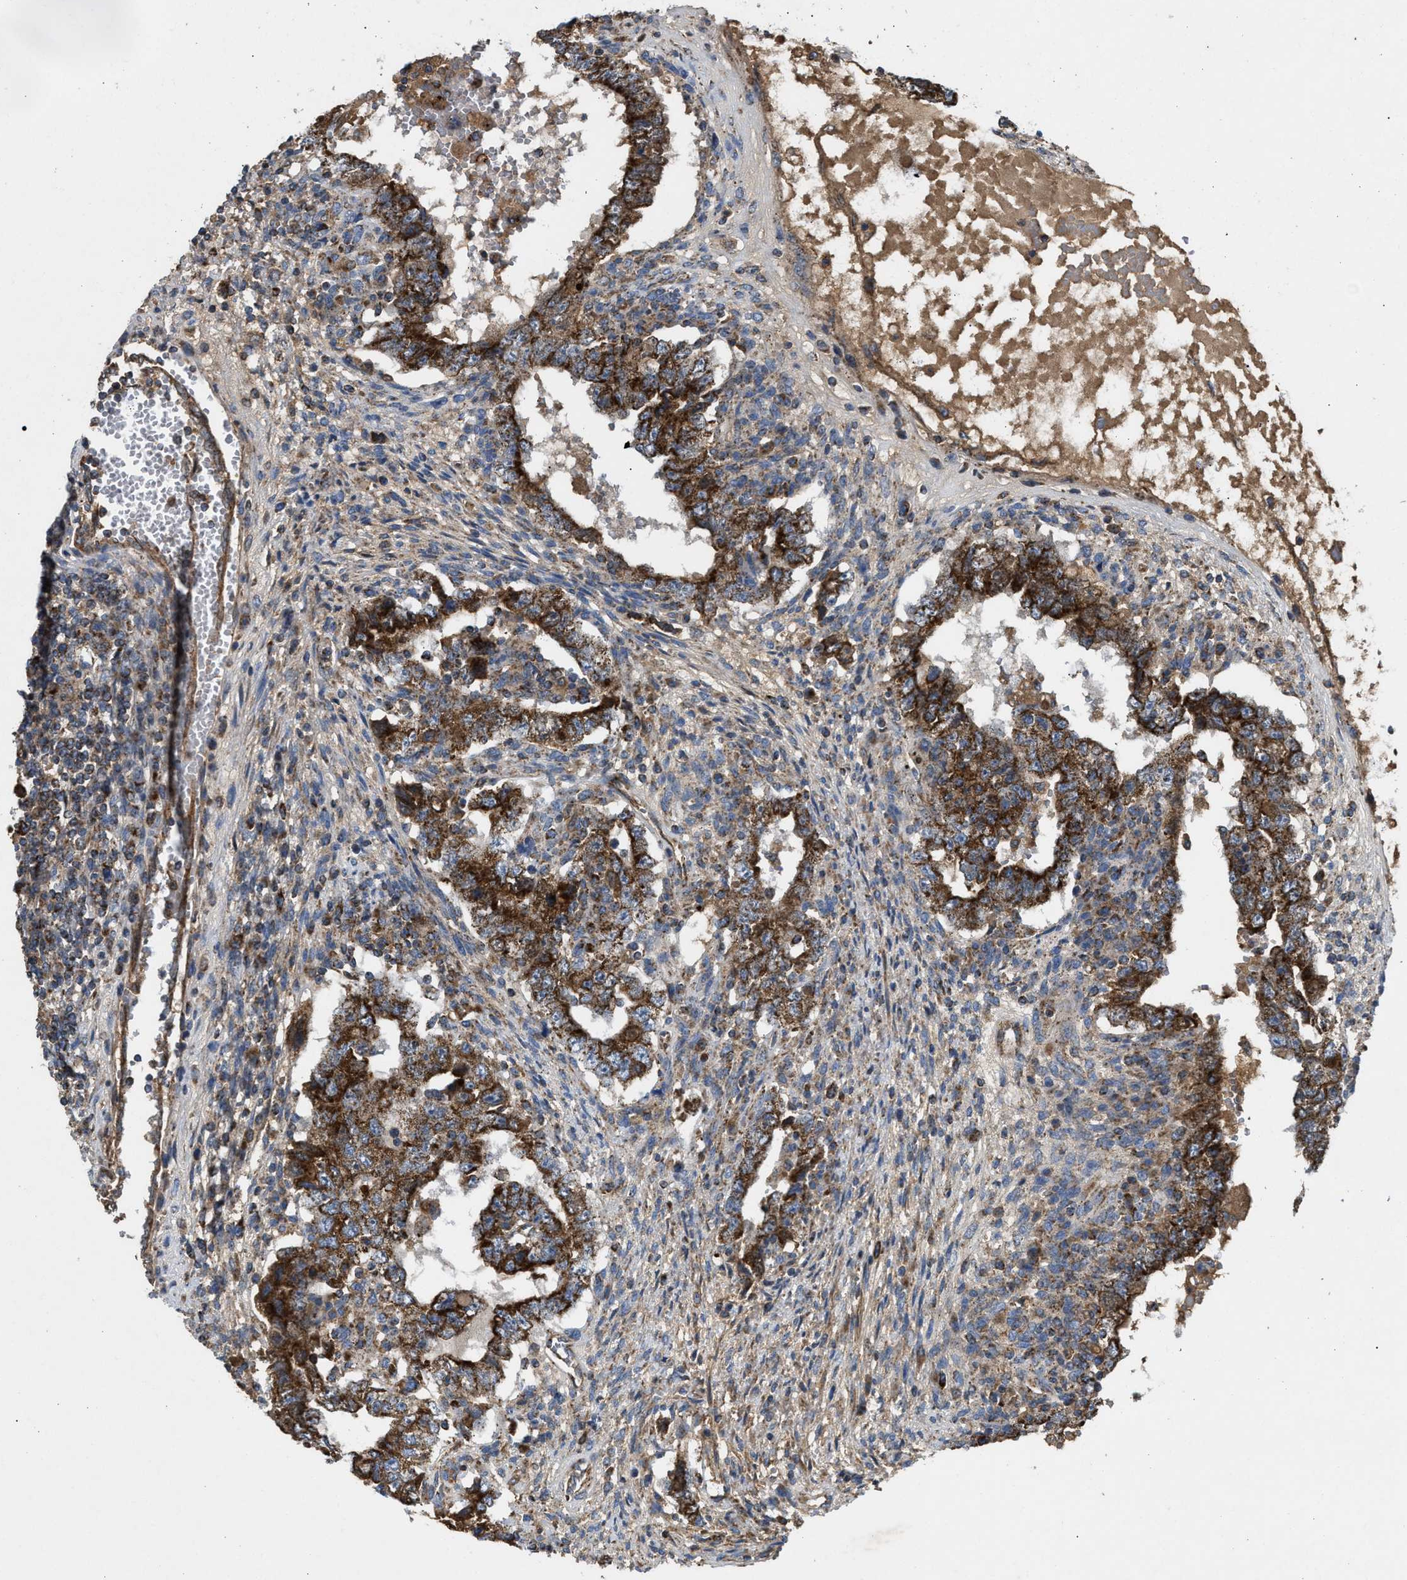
{"staining": {"intensity": "strong", "quantity": ">75%", "location": "cytoplasmic/membranous"}, "tissue": "testis cancer", "cell_type": "Tumor cells", "image_type": "cancer", "snomed": [{"axis": "morphology", "description": "Carcinoma, Embryonal, NOS"}, {"axis": "topography", "description": "Testis"}], "caption": "Immunohistochemistry of testis embryonal carcinoma demonstrates high levels of strong cytoplasmic/membranous expression in approximately >75% of tumor cells. (Brightfield microscopy of DAB IHC at high magnification).", "gene": "TACO1", "patient": {"sex": "male", "age": 26}}